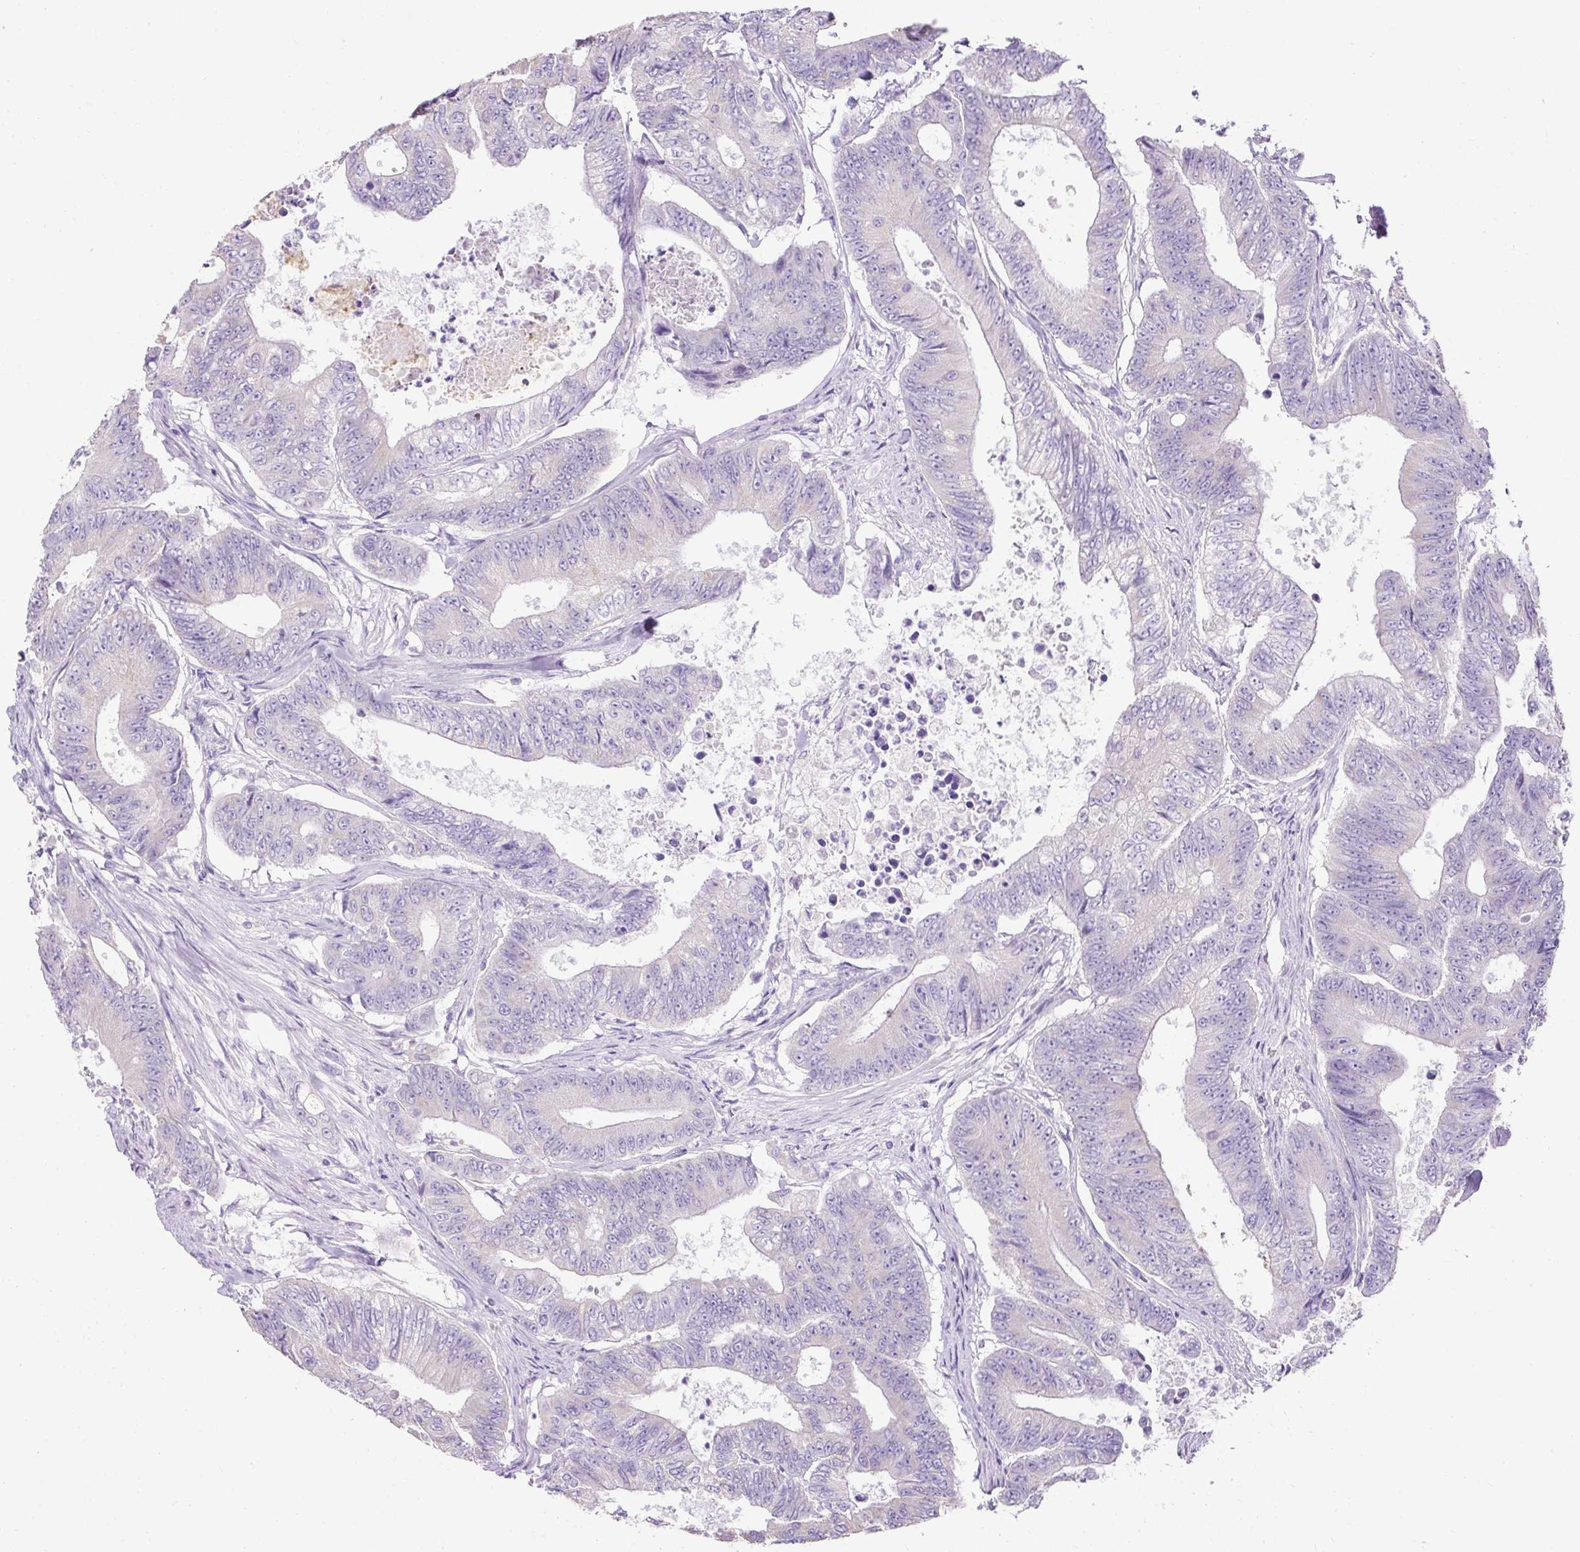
{"staining": {"intensity": "negative", "quantity": "none", "location": "none"}, "tissue": "colorectal cancer", "cell_type": "Tumor cells", "image_type": "cancer", "snomed": [{"axis": "morphology", "description": "Adenocarcinoma, NOS"}, {"axis": "topography", "description": "Colon"}], "caption": "IHC image of colorectal cancer stained for a protein (brown), which demonstrates no expression in tumor cells.", "gene": "C2CD4C", "patient": {"sex": "female", "age": 48}}